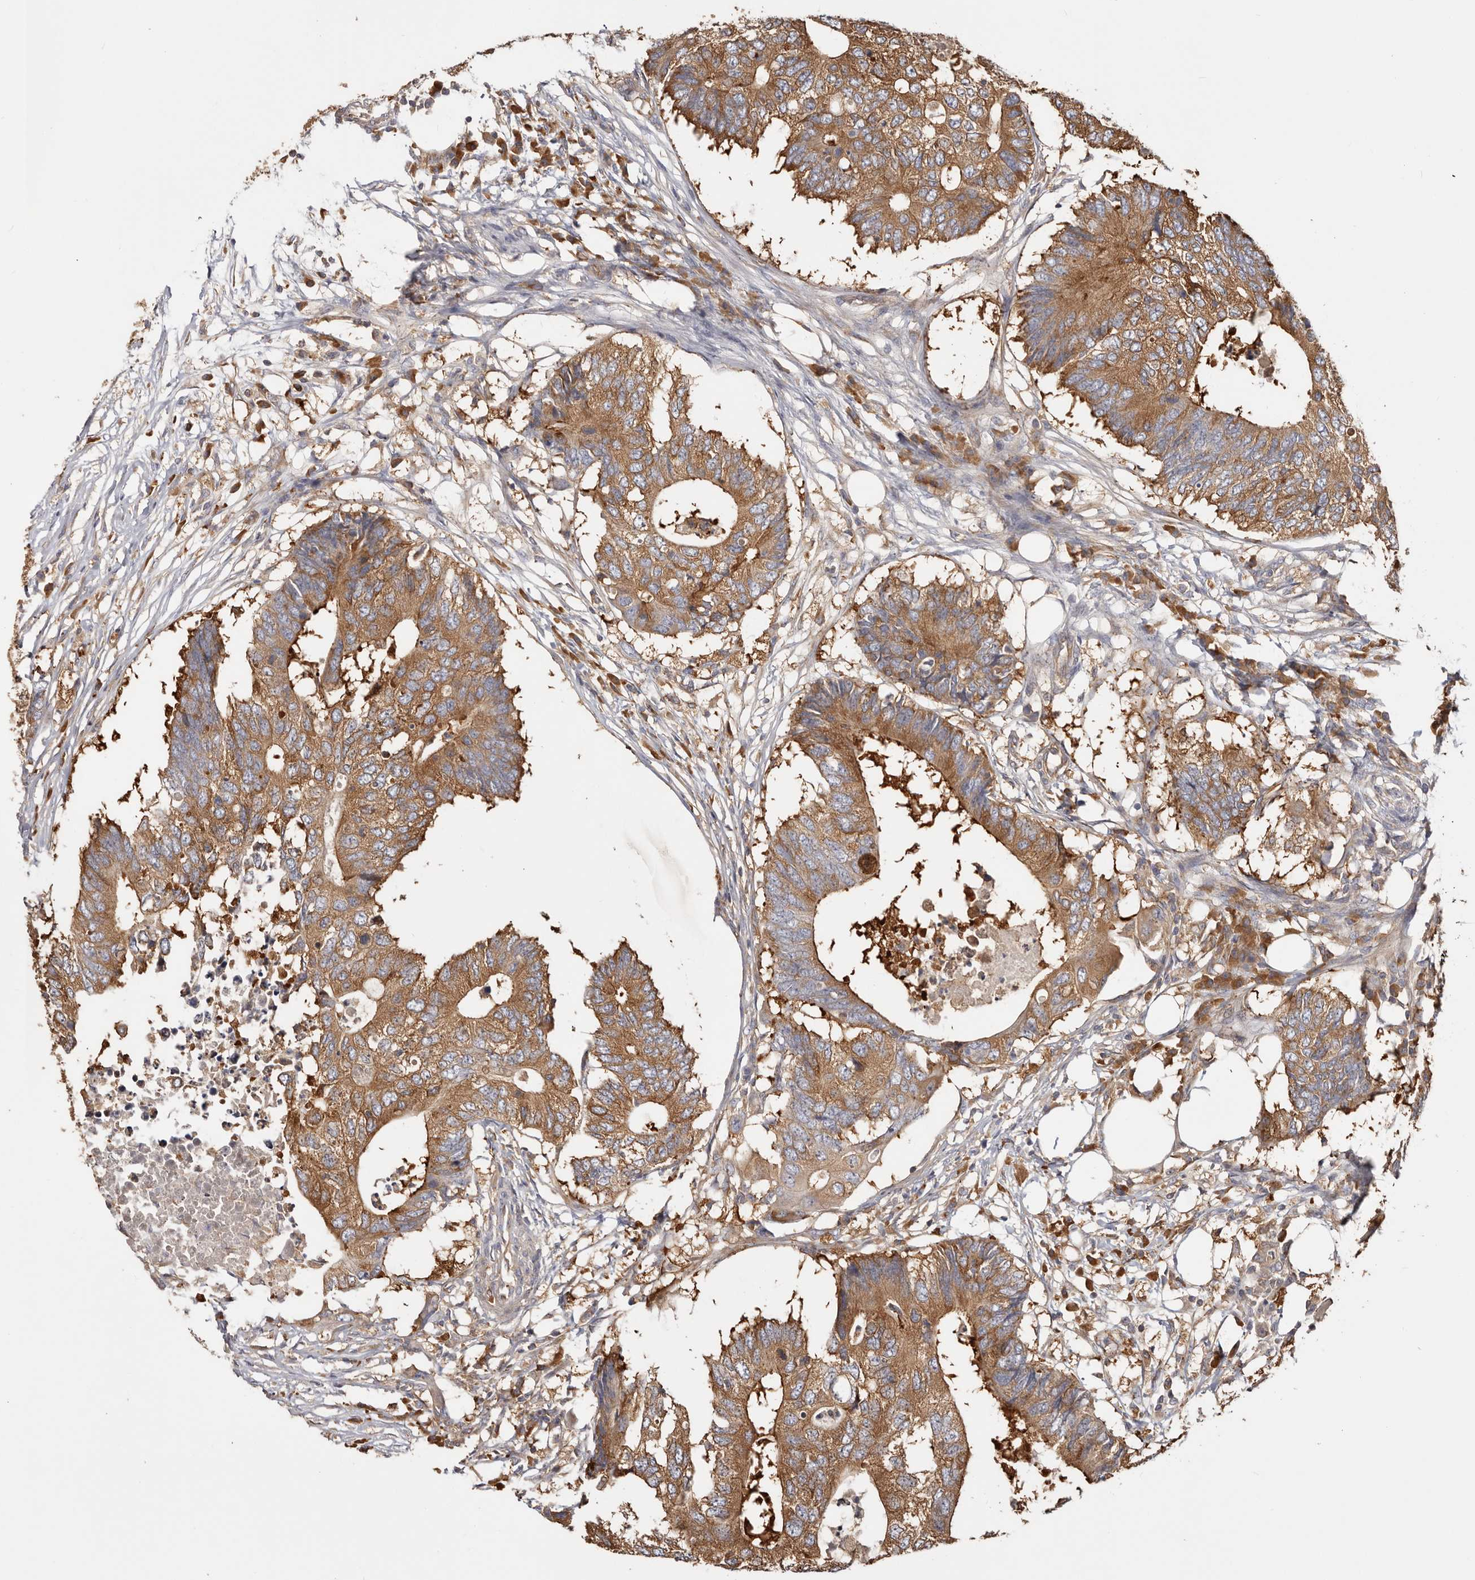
{"staining": {"intensity": "strong", "quantity": ">75%", "location": "cytoplasmic/membranous"}, "tissue": "colorectal cancer", "cell_type": "Tumor cells", "image_type": "cancer", "snomed": [{"axis": "morphology", "description": "Adenocarcinoma, NOS"}, {"axis": "topography", "description": "Colon"}], "caption": "Tumor cells display high levels of strong cytoplasmic/membranous expression in approximately >75% of cells in human colorectal adenocarcinoma.", "gene": "EPRS1", "patient": {"sex": "male", "age": 71}}